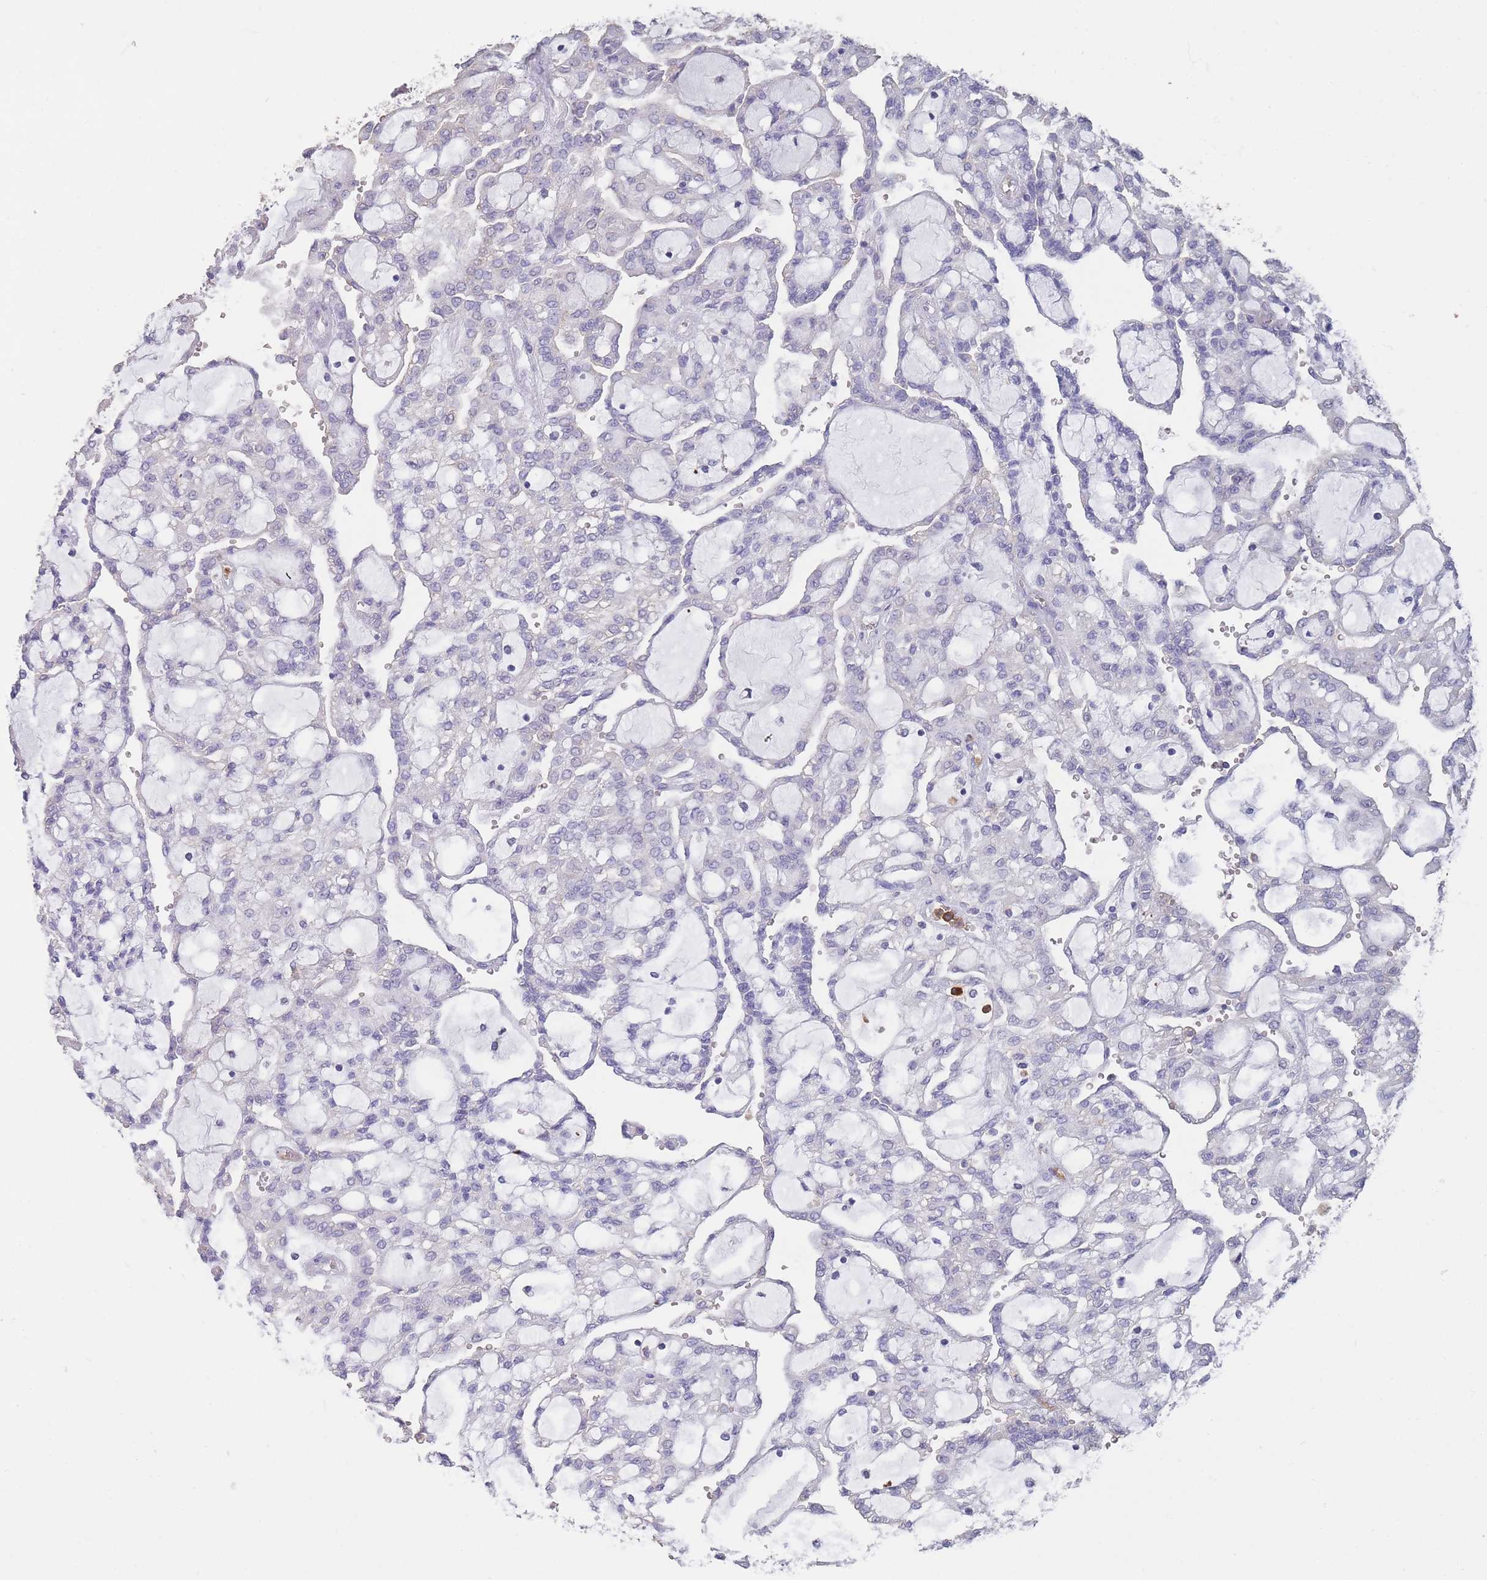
{"staining": {"intensity": "negative", "quantity": "none", "location": "none"}, "tissue": "renal cancer", "cell_type": "Tumor cells", "image_type": "cancer", "snomed": [{"axis": "morphology", "description": "Adenocarcinoma, NOS"}, {"axis": "topography", "description": "Kidney"}], "caption": "This is an immunohistochemistry image of renal adenocarcinoma. There is no positivity in tumor cells.", "gene": "CLEC12A", "patient": {"sex": "male", "age": 63}}